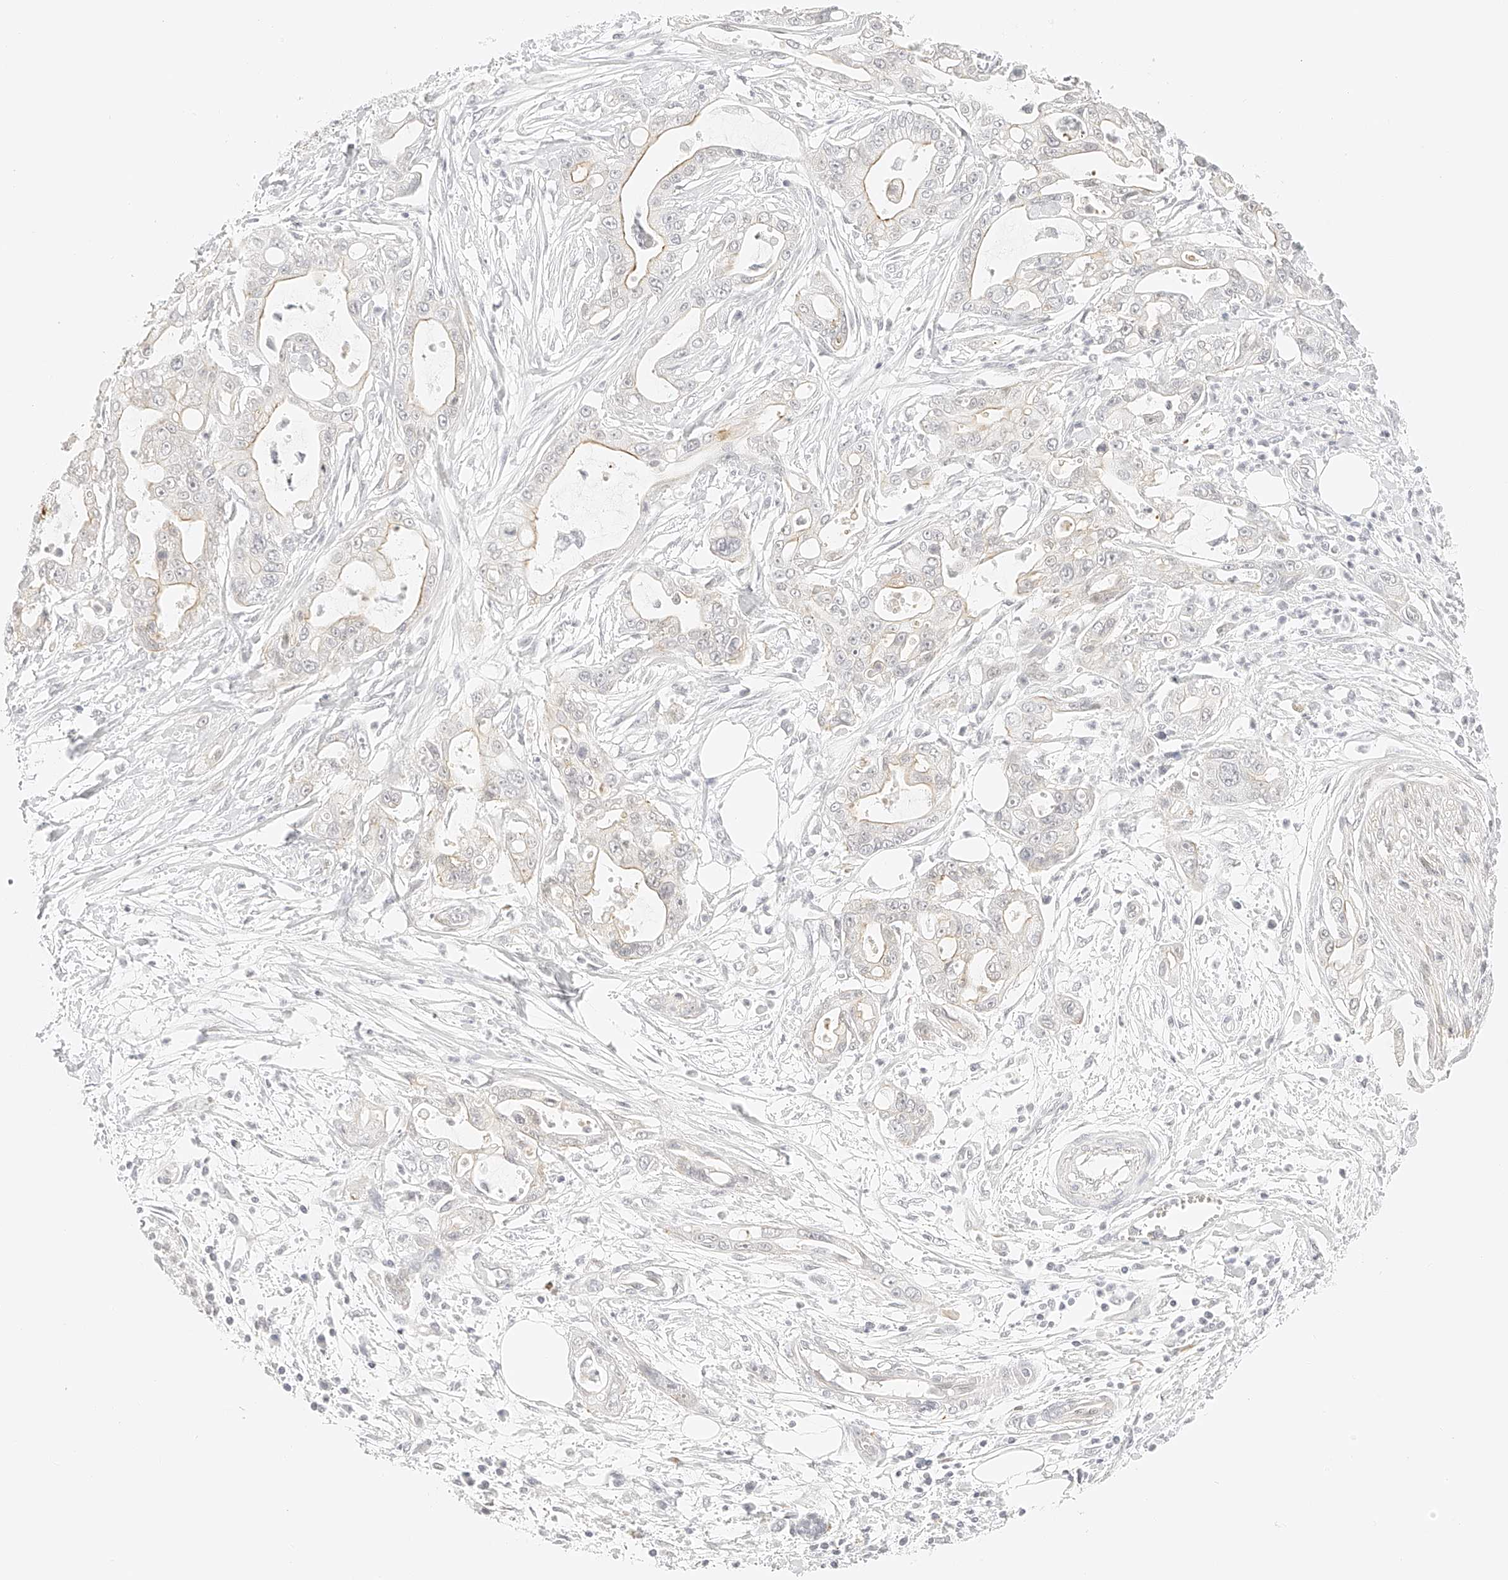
{"staining": {"intensity": "weak", "quantity": "<25%", "location": "cytoplasmic/membranous"}, "tissue": "pancreatic cancer", "cell_type": "Tumor cells", "image_type": "cancer", "snomed": [{"axis": "morphology", "description": "Adenocarcinoma, NOS"}, {"axis": "topography", "description": "Pancreas"}], "caption": "Tumor cells are negative for brown protein staining in pancreatic cancer.", "gene": "ZFP69", "patient": {"sex": "male", "age": 68}}